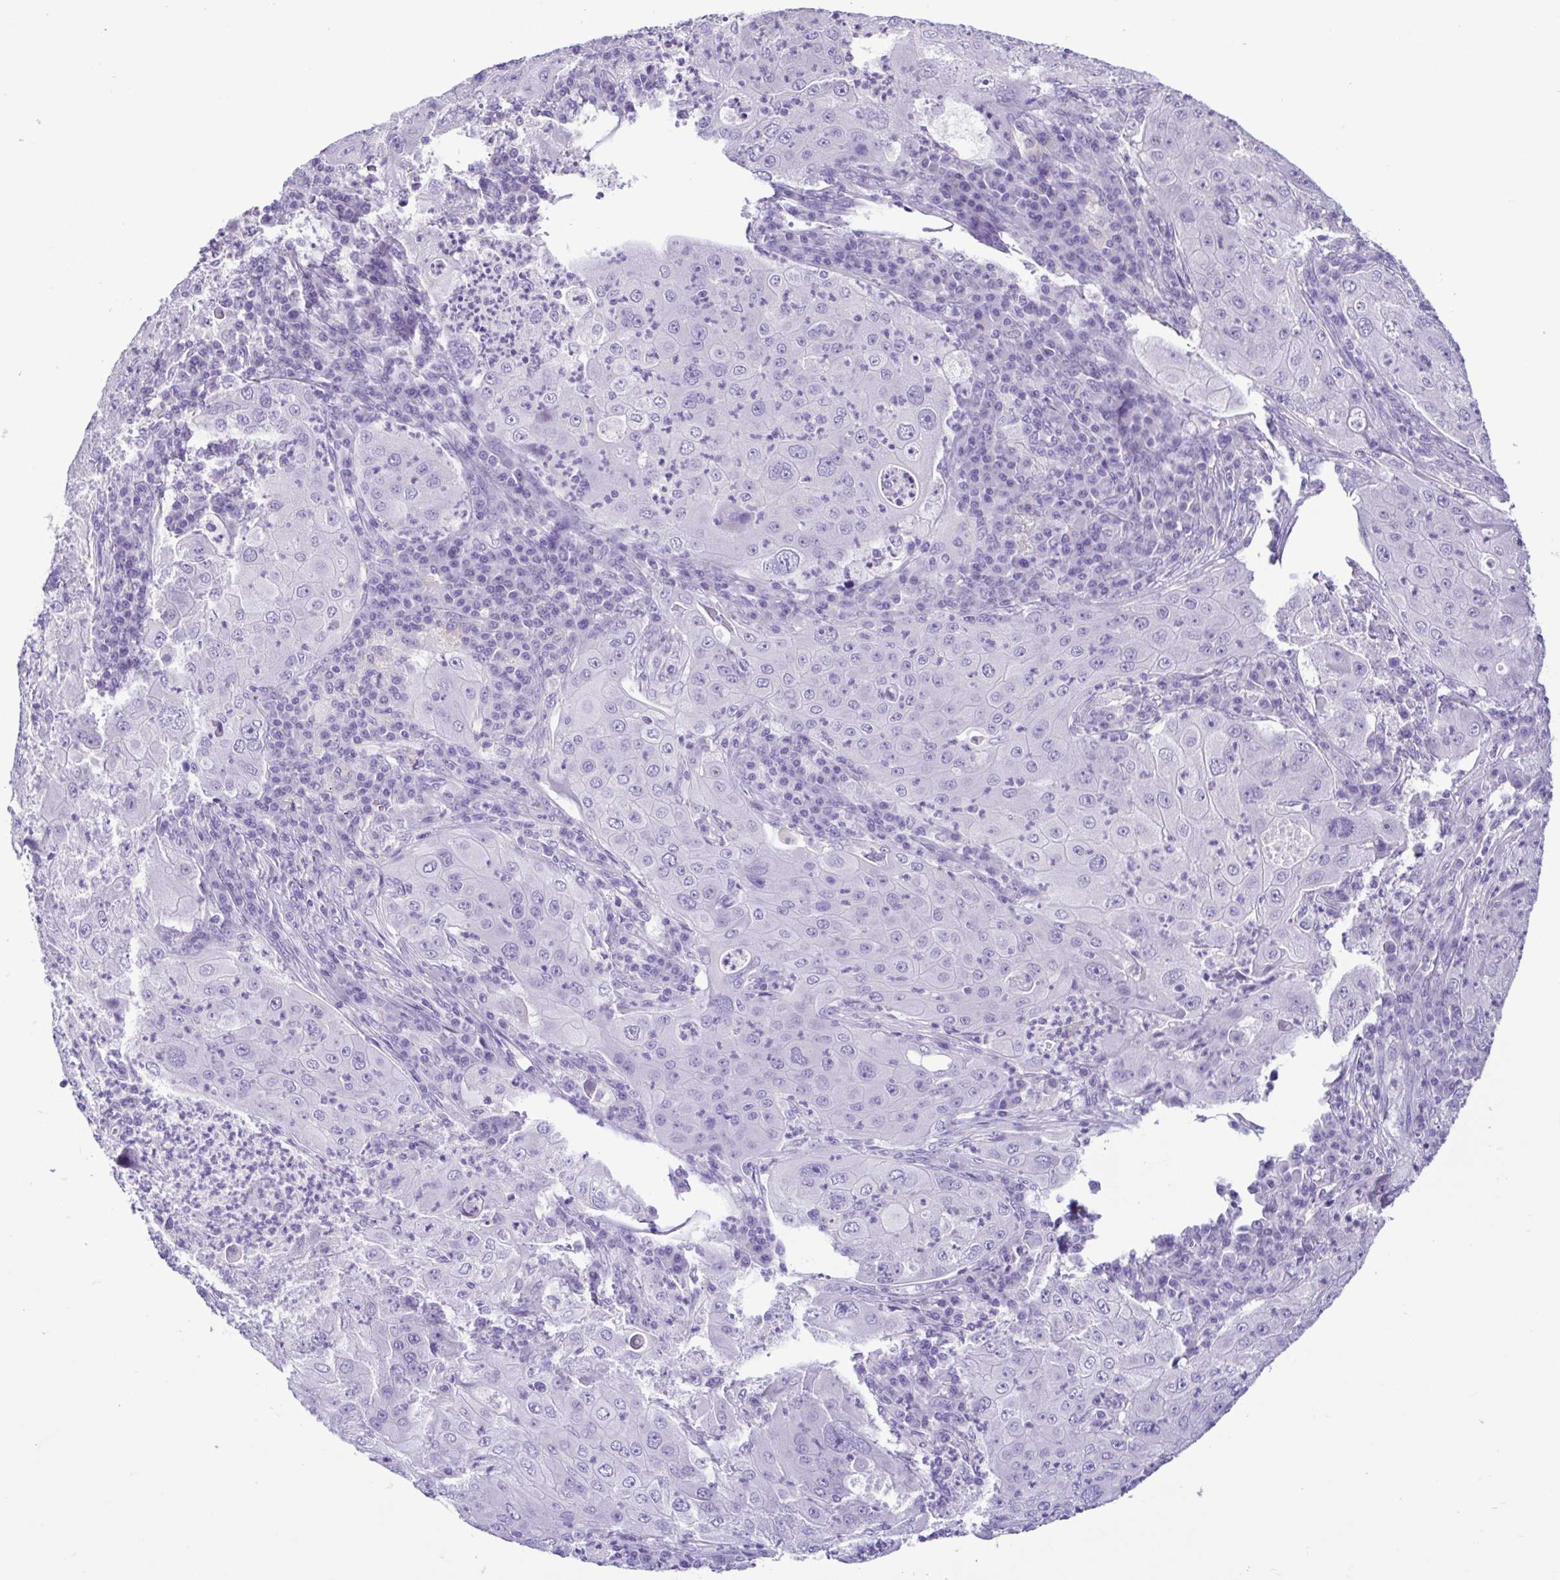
{"staining": {"intensity": "negative", "quantity": "none", "location": "none"}, "tissue": "lung cancer", "cell_type": "Tumor cells", "image_type": "cancer", "snomed": [{"axis": "morphology", "description": "Squamous cell carcinoma, NOS"}, {"axis": "topography", "description": "Lung"}], "caption": "The immunohistochemistry photomicrograph has no significant expression in tumor cells of lung cancer tissue. Nuclei are stained in blue.", "gene": "CBY2", "patient": {"sex": "female", "age": 59}}